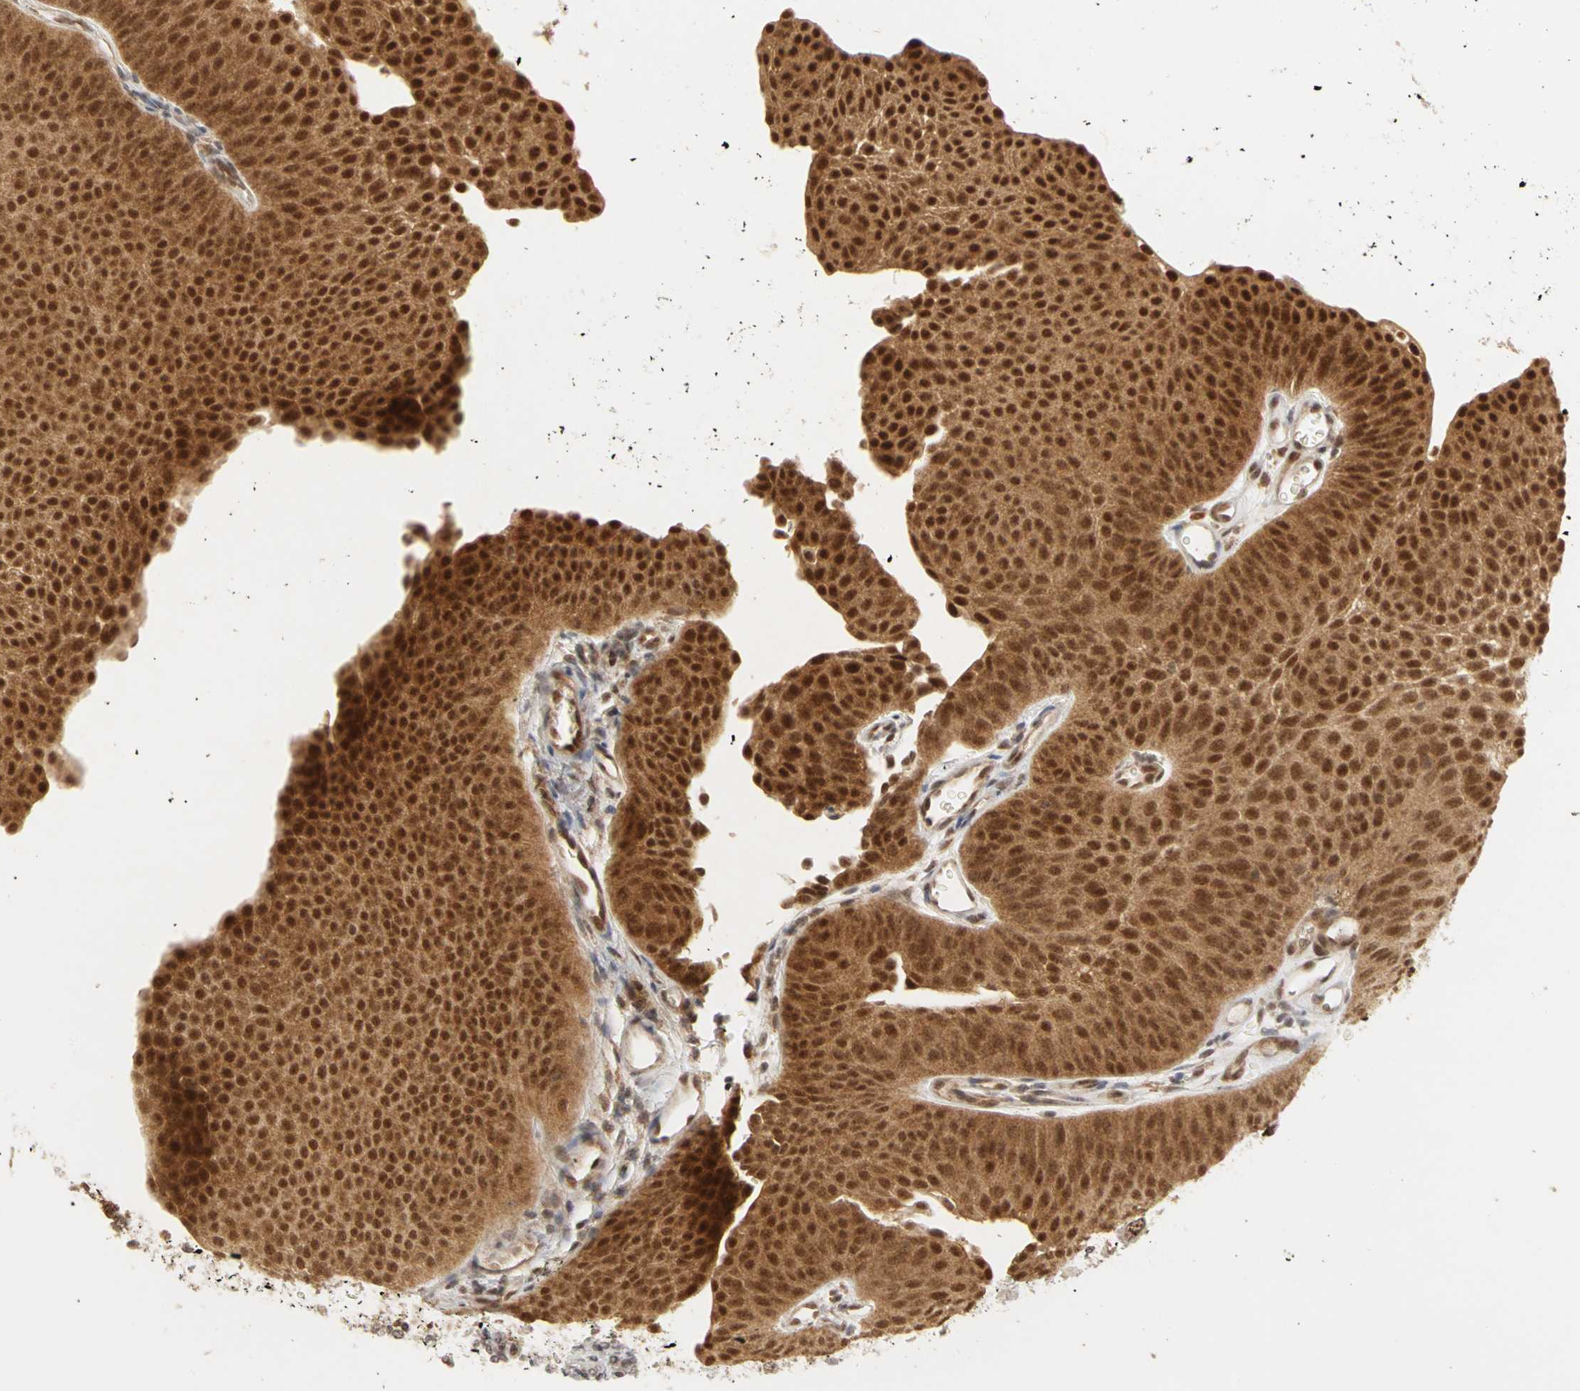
{"staining": {"intensity": "strong", "quantity": ">75%", "location": "cytoplasmic/membranous,nuclear"}, "tissue": "urothelial cancer", "cell_type": "Tumor cells", "image_type": "cancer", "snomed": [{"axis": "morphology", "description": "Urothelial carcinoma, Low grade"}, {"axis": "topography", "description": "Urinary bladder"}], "caption": "Tumor cells show strong cytoplasmic/membranous and nuclear positivity in approximately >75% of cells in urothelial carcinoma (low-grade). The protein is shown in brown color, while the nuclei are stained blue.", "gene": "CSNK2B", "patient": {"sex": "female", "age": 60}}